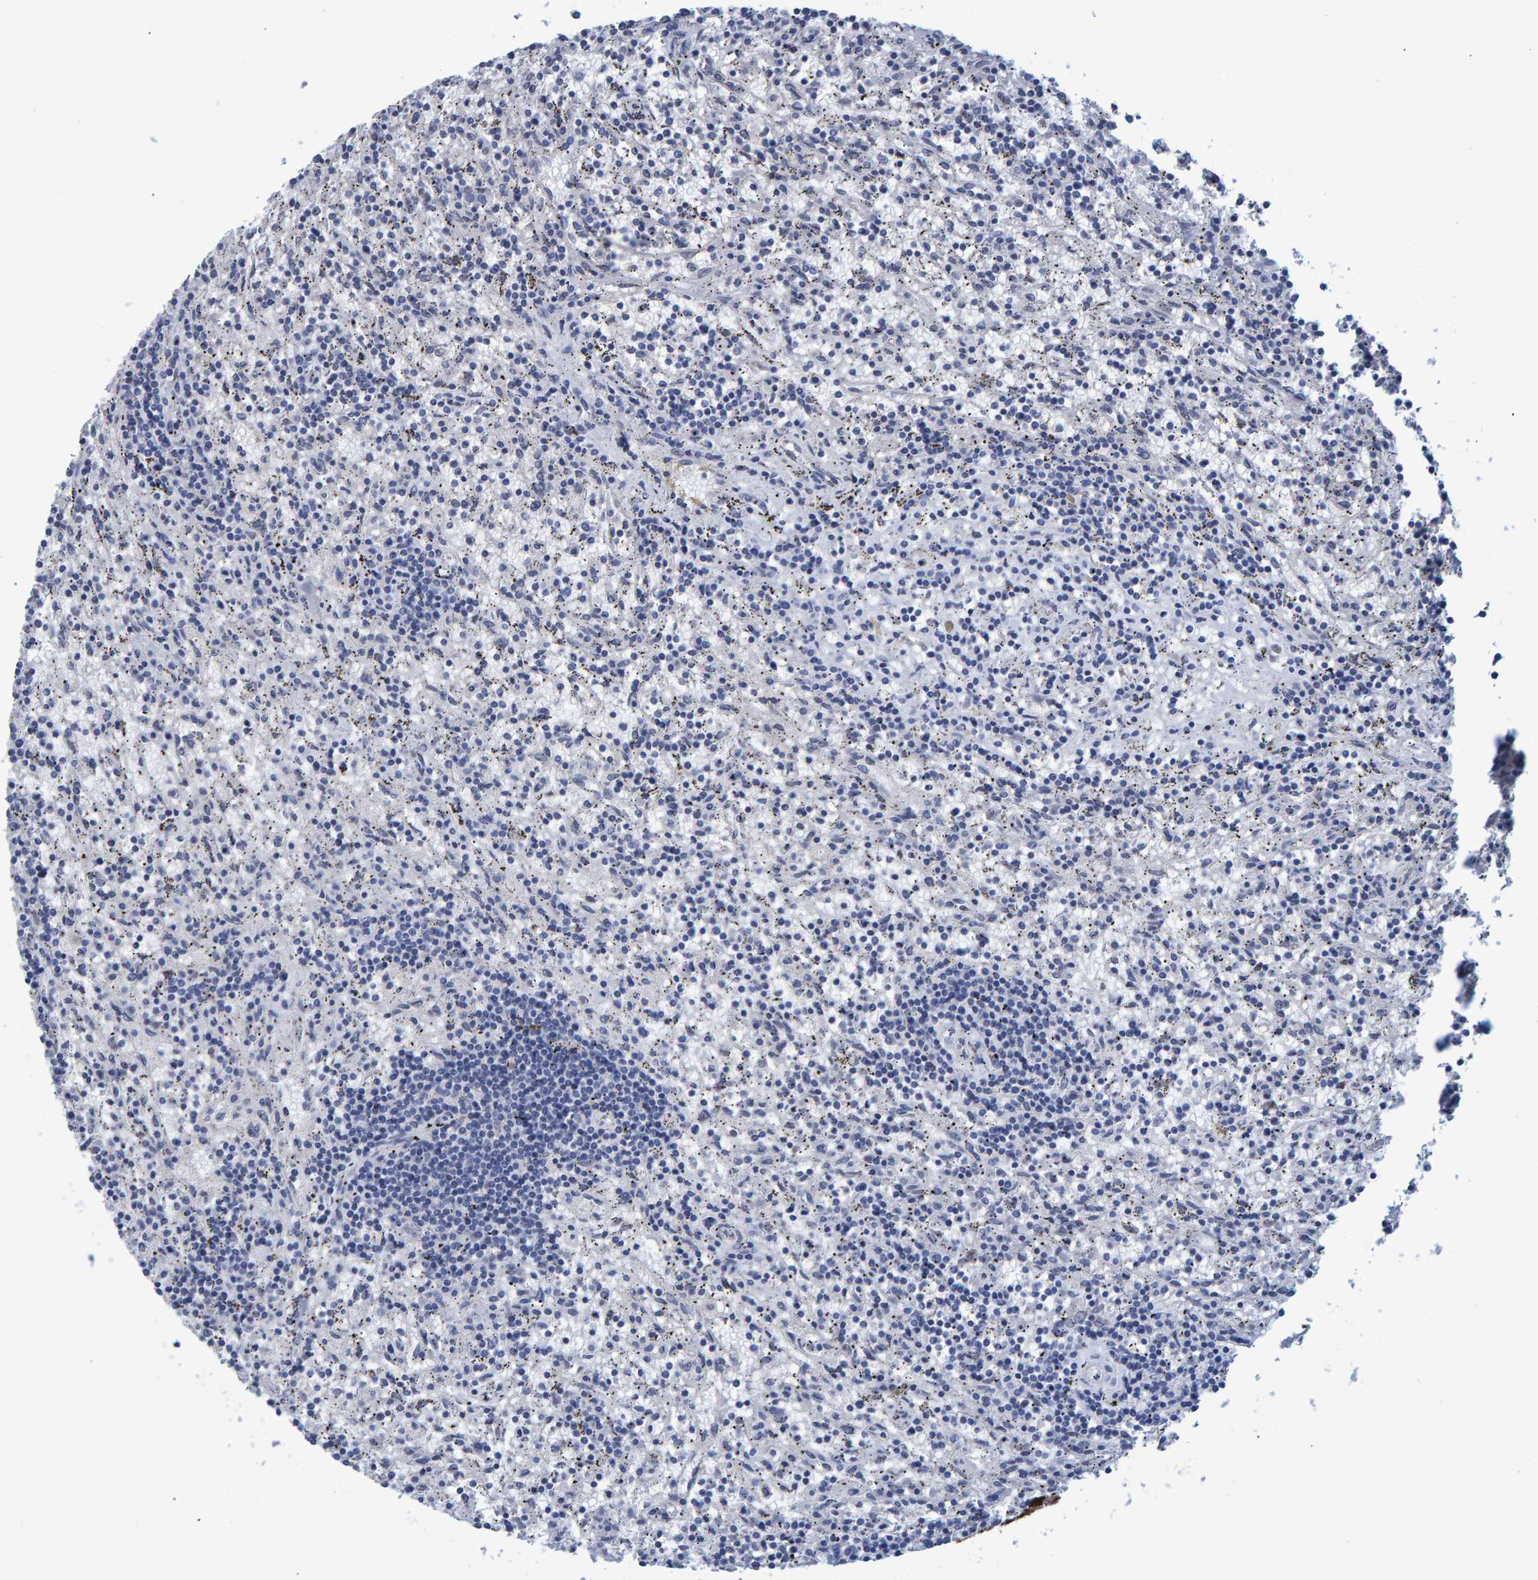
{"staining": {"intensity": "negative", "quantity": "none", "location": "none"}, "tissue": "lymphoma", "cell_type": "Tumor cells", "image_type": "cancer", "snomed": [{"axis": "morphology", "description": "Malignant lymphoma, non-Hodgkin's type, Low grade"}, {"axis": "topography", "description": "Spleen"}], "caption": "Micrograph shows no protein expression in tumor cells of lymphoma tissue.", "gene": "QKI", "patient": {"sex": "male", "age": 76}}